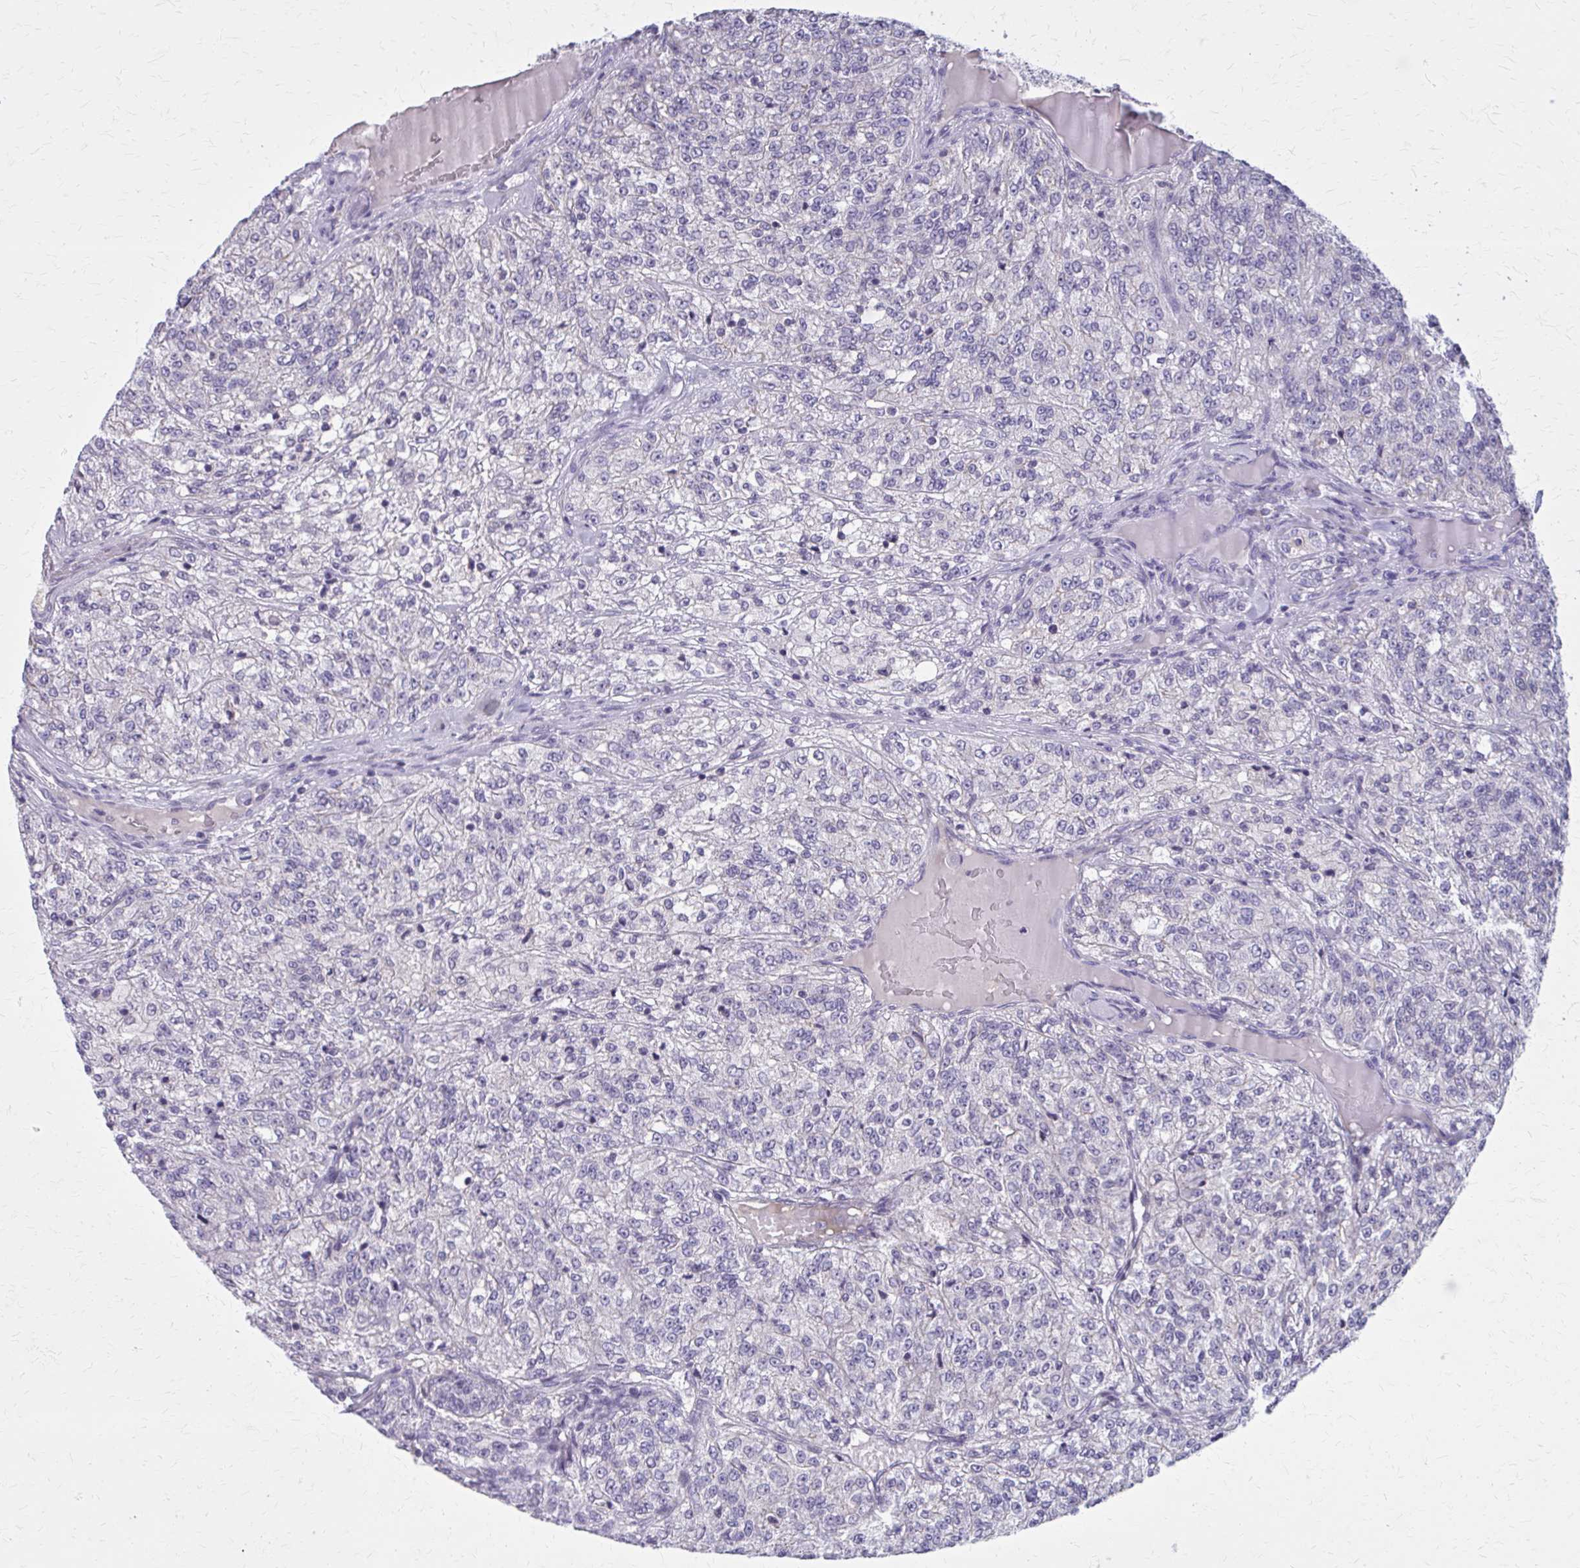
{"staining": {"intensity": "negative", "quantity": "none", "location": "none"}, "tissue": "renal cancer", "cell_type": "Tumor cells", "image_type": "cancer", "snomed": [{"axis": "morphology", "description": "Adenocarcinoma, NOS"}, {"axis": "topography", "description": "Kidney"}], "caption": "An immunohistochemistry (IHC) histopathology image of renal cancer (adenocarcinoma) is shown. There is no staining in tumor cells of renal cancer (adenocarcinoma).", "gene": "OR4A47", "patient": {"sex": "female", "age": 63}}